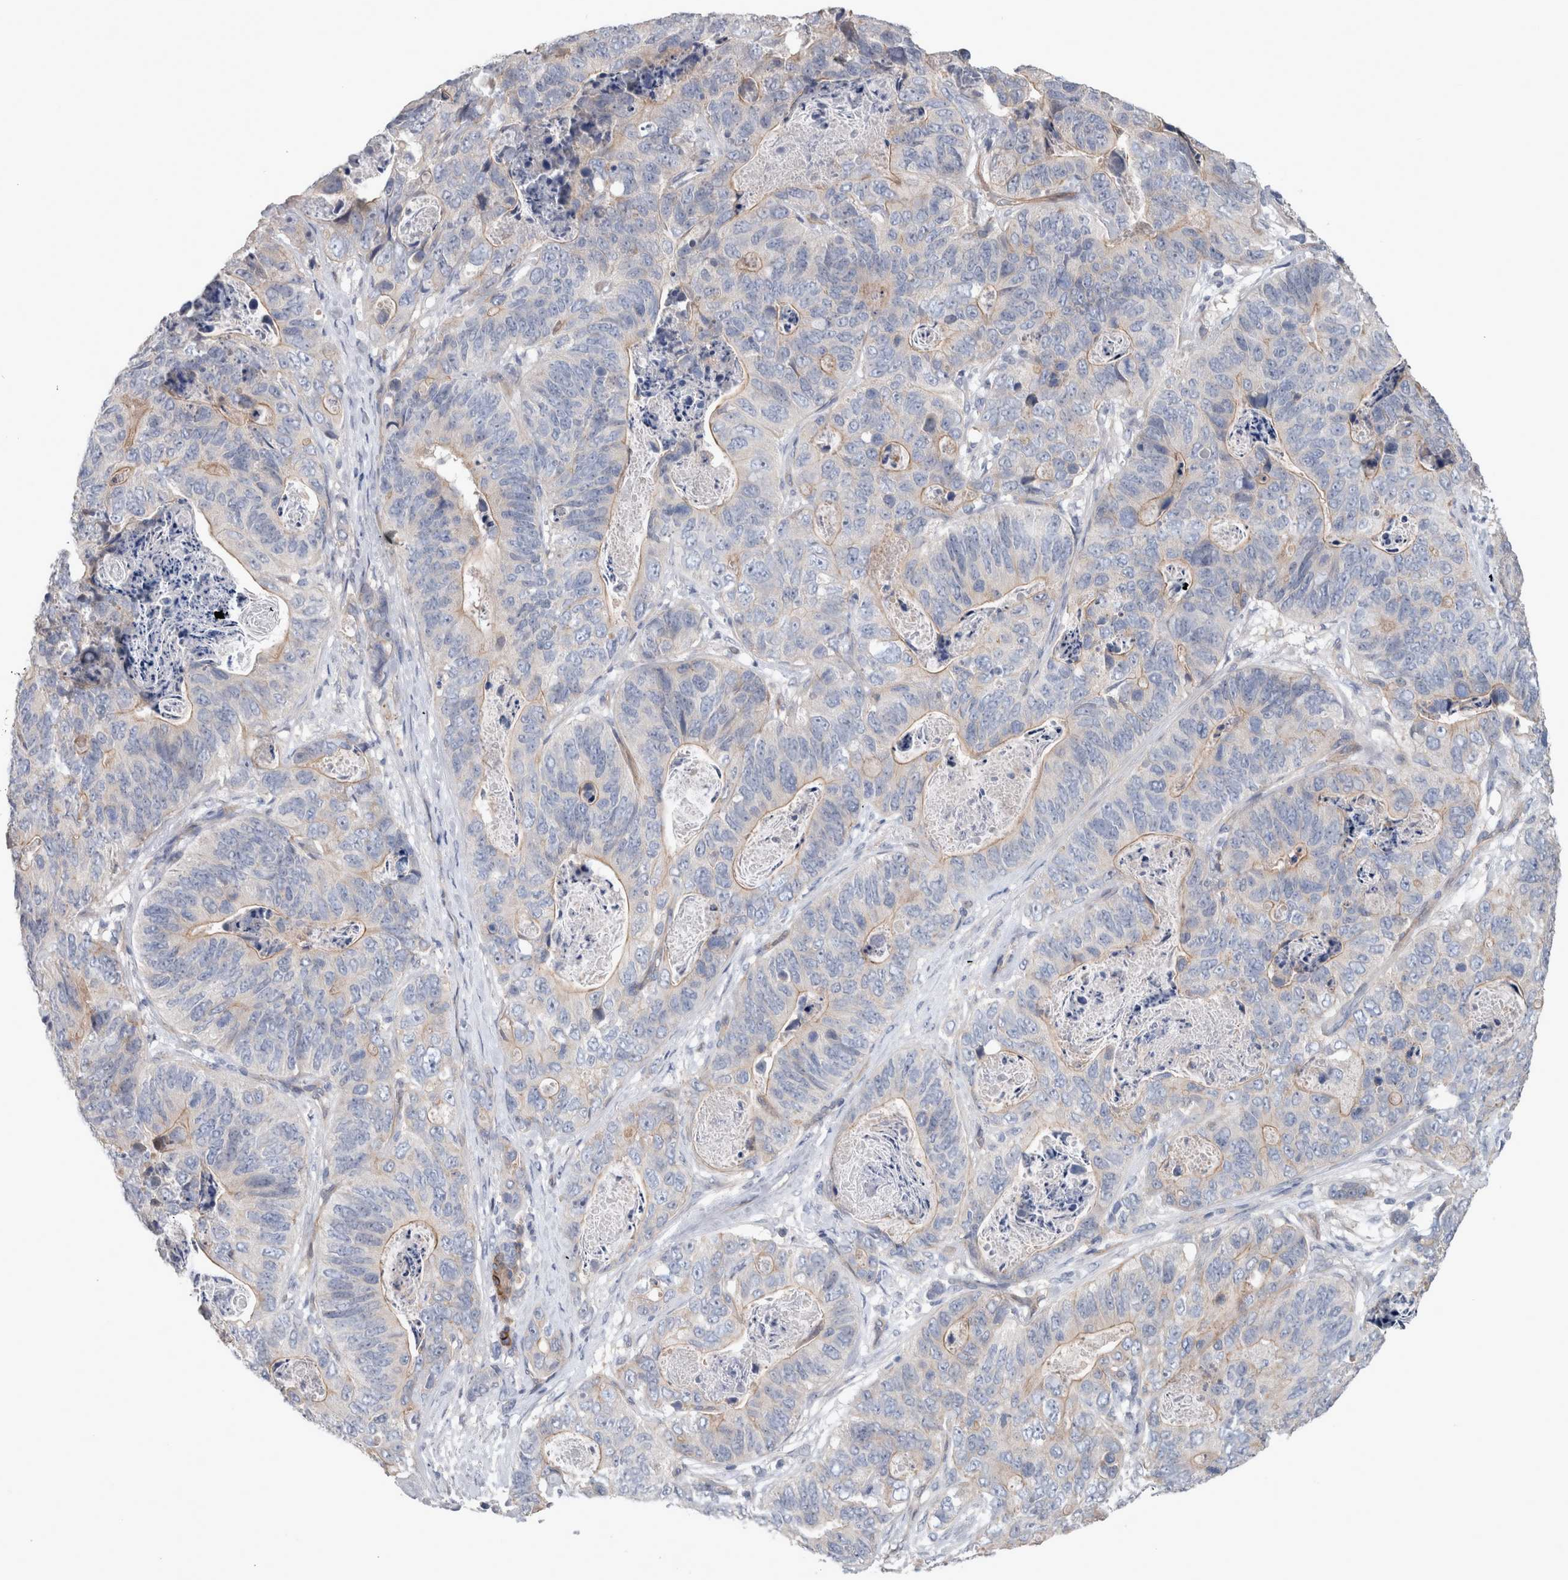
{"staining": {"intensity": "weak", "quantity": "<25%", "location": "cytoplasmic/membranous"}, "tissue": "stomach cancer", "cell_type": "Tumor cells", "image_type": "cancer", "snomed": [{"axis": "morphology", "description": "Normal tissue, NOS"}, {"axis": "morphology", "description": "Adenocarcinoma, NOS"}, {"axis": "topography", "description": "Stomach"}], "caption": "Immunohistochemistry (IHC) photomicrograph of stomach cancer (adenocarcinoma) stained for a protein (brown), which reveals no positivity in tumor cells.", "gene": "BCAM", "patient": {"sex": "female", "age": 89}}